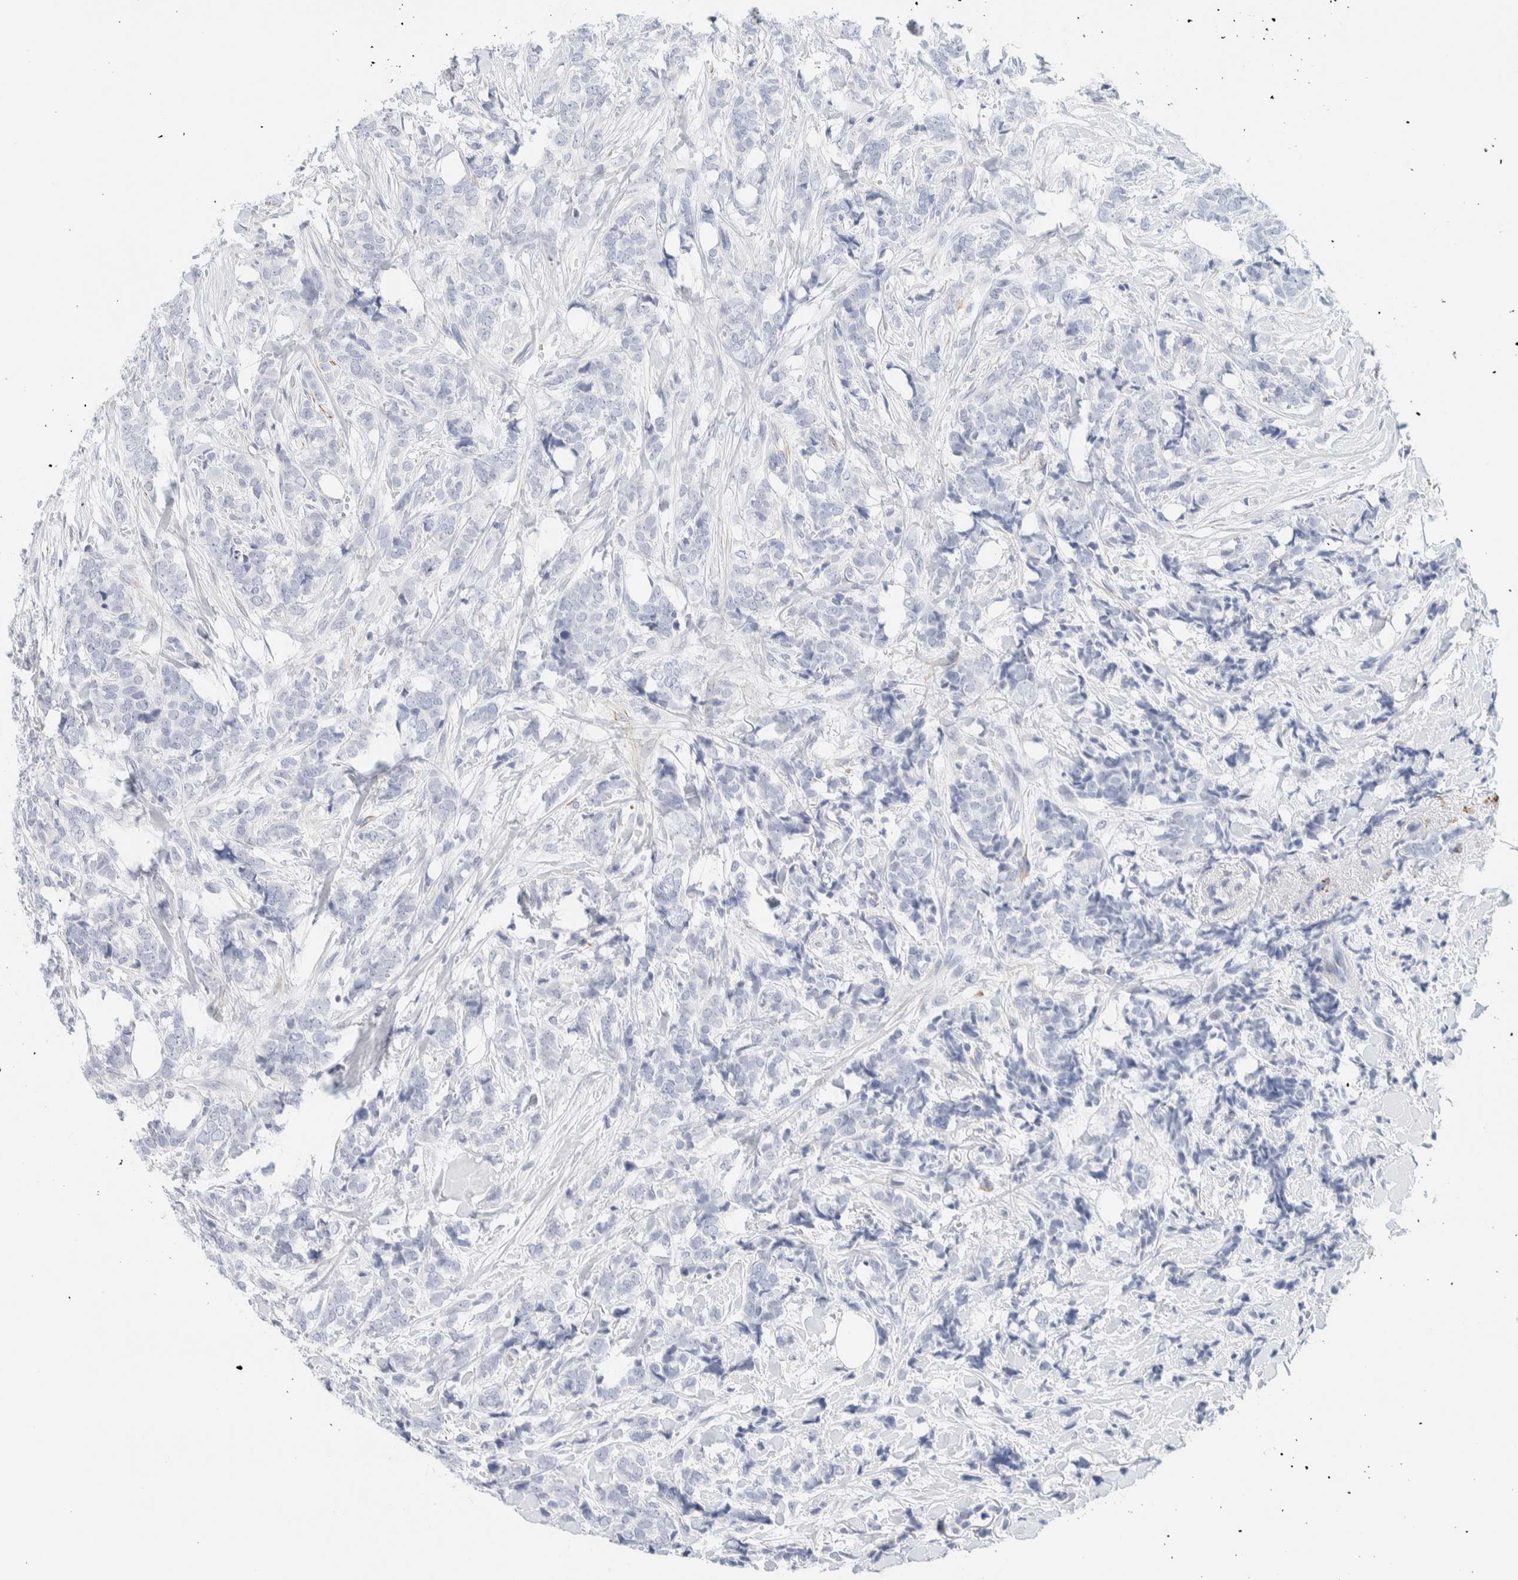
{"staining": {"intensity": "negative", "quantity": "none", "location": "none"}, "tissue": "breast cancer", "cell_type": "Tumor cells", "image_type": "cancer", "snomed": [{"axis": "morphology", "description": "Lobular carcinoma"}, {"axis": "topography", "description": "Skin"}, {"axis": "topography", "description": "Breast"}], "caption": "DAB (3,3'-diaminobenzidine) immunohistochemical staining of breast cancer (lobular carcinoma) demonstrates no significant expression in tumor cells.", "gene": "AFMID", "patient": {"sex": "female", "age": 46}}